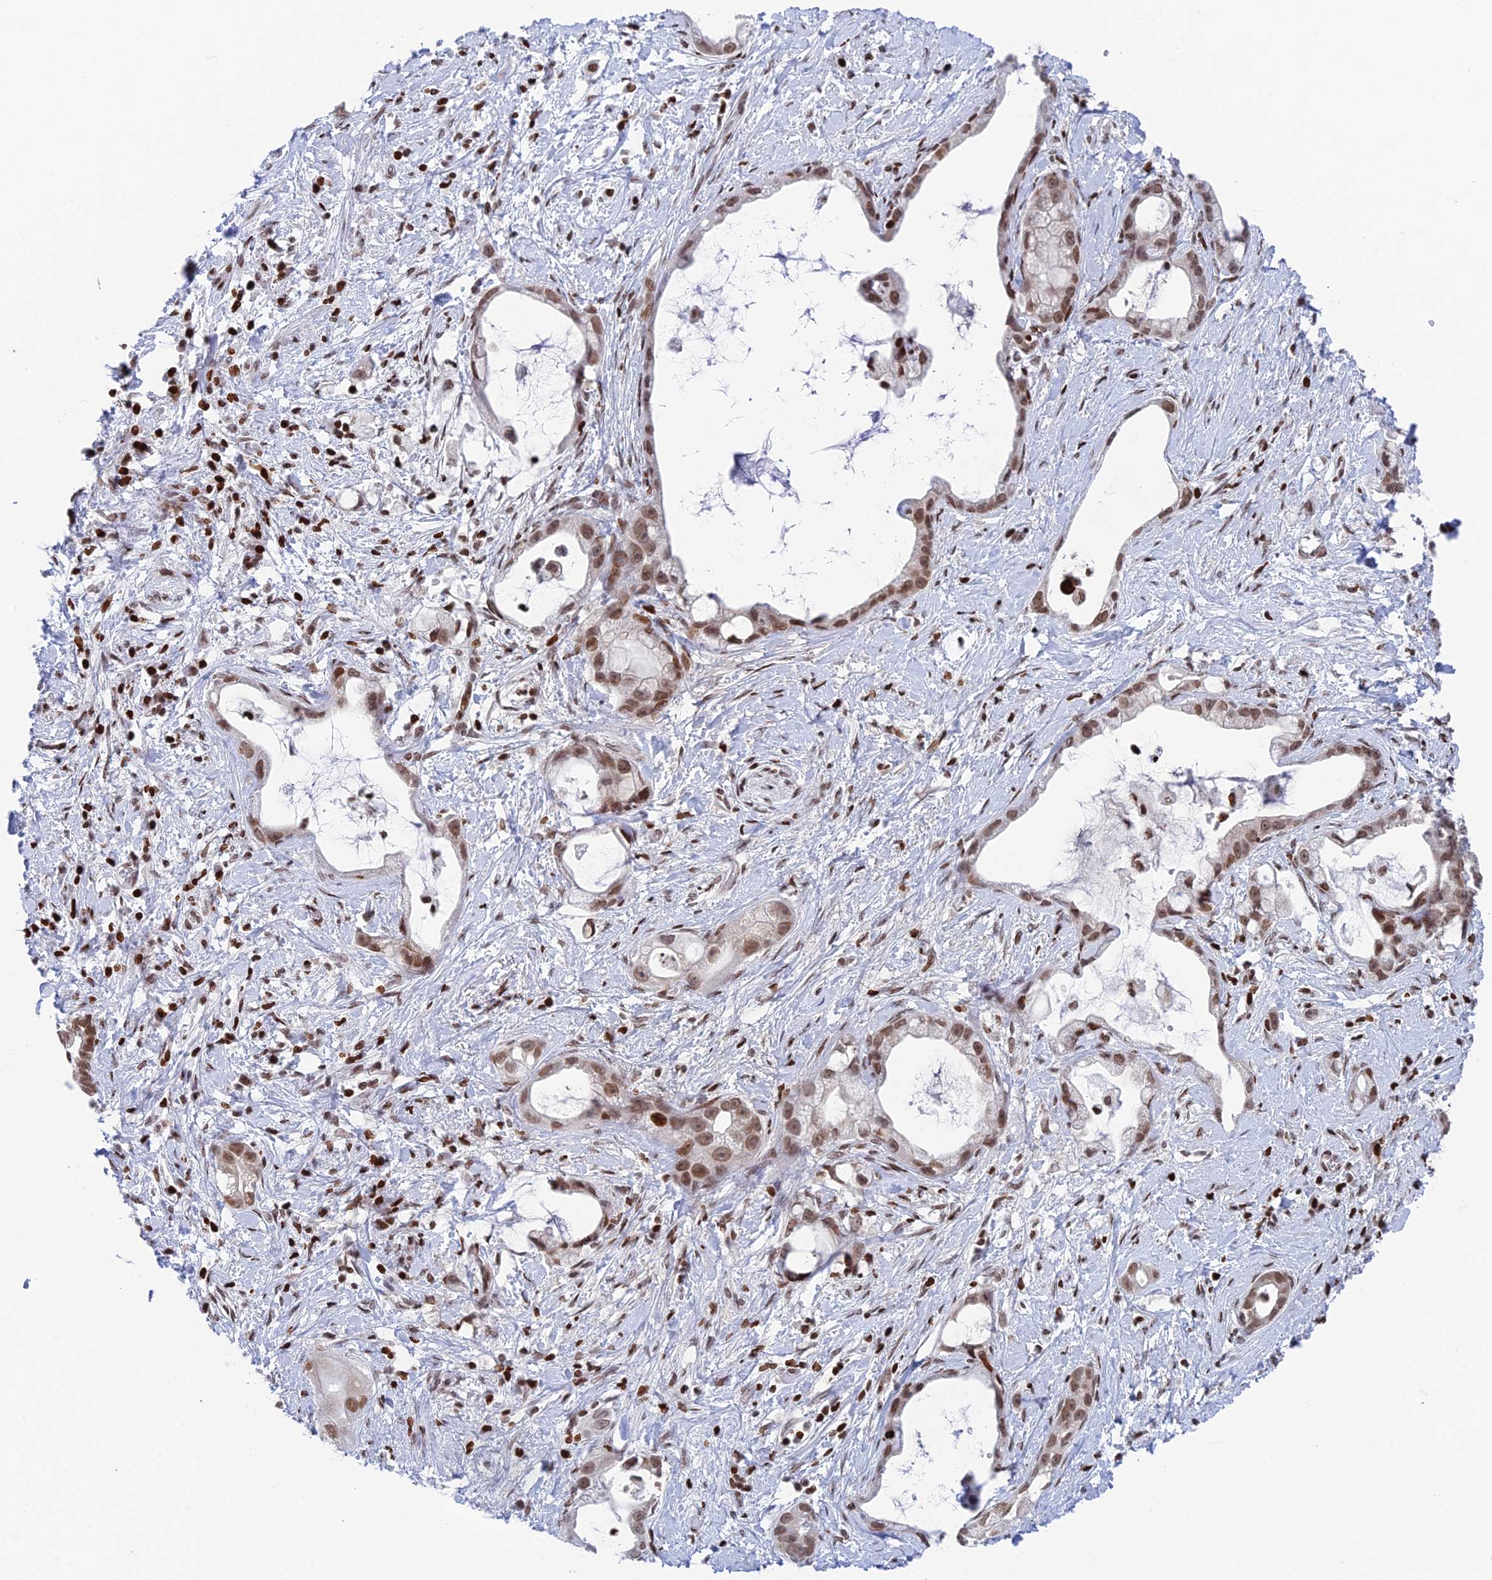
{"staining": {"intensity": "moderate", "quantity": ">75%", "location": "nuclear"}, "tissue": "stomach cancer", "cell_type": "Tumor cells", "image_type": "cancer", "snomed": [{"axis": "morphology", "description": "Adenocarcinoma, NOS"}, {"axis": "topography", "description": "Stomach"}], "caption": "An immunohistochemistry histopathology image of neoplastic tissue is shown. Protein staining in brown shows moderate nuclear positivity in stomach adenocarcinoma within tumor cells.", "gene": "RPAP1", "patient": {"sex": "male", "age": 55}}